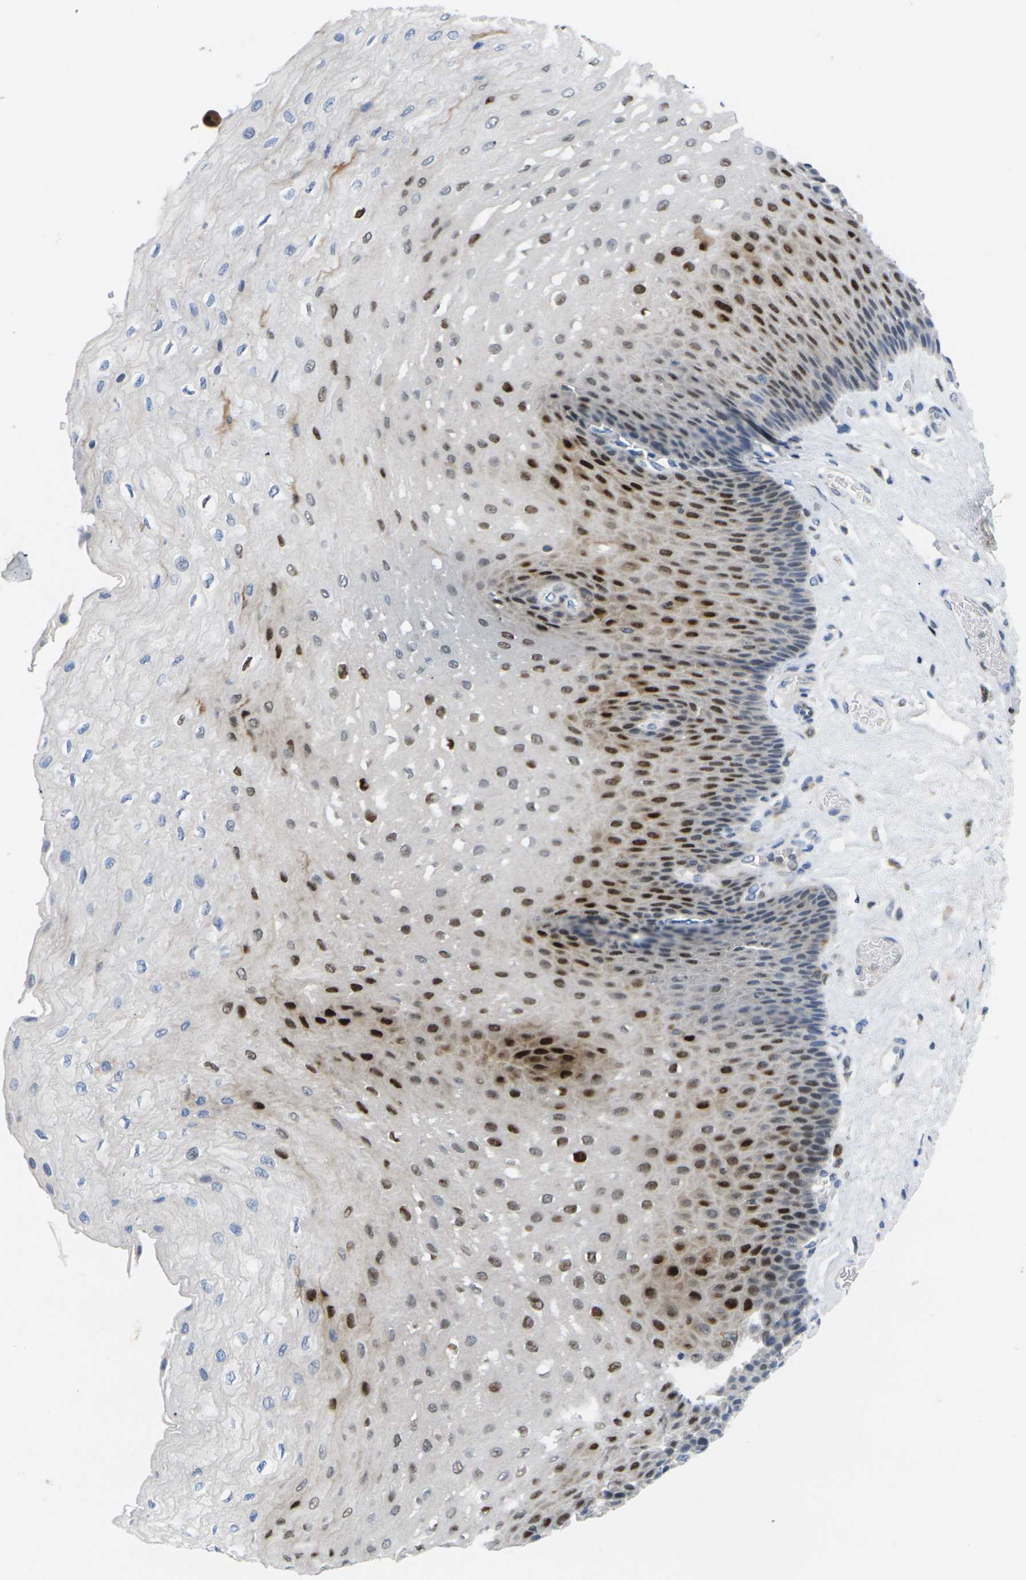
{"staining": {"intensity": "strong", "quantity": ">75%", "location": "cytoplasmic/membranous,nuclear"}, "tissue": "esophagus", "cell_type": "Squamous epithelial cells", "image_type": "normal", "snomed": [{"axis": "morphology", "description": "Normal tissue, NOS"}, {"axis": "topography", "description": "Esophagus"}], "caption": "Benign esophagus was stained to show a protein in brown. There is high levels of strong cytoplasmic/membranous,nuclear staining in about >75% of squamous epithelial cells. Nuclei are stained in blue.", "gene": "RPS6KA3", "patient": {"sex": "female", "age": 72}}